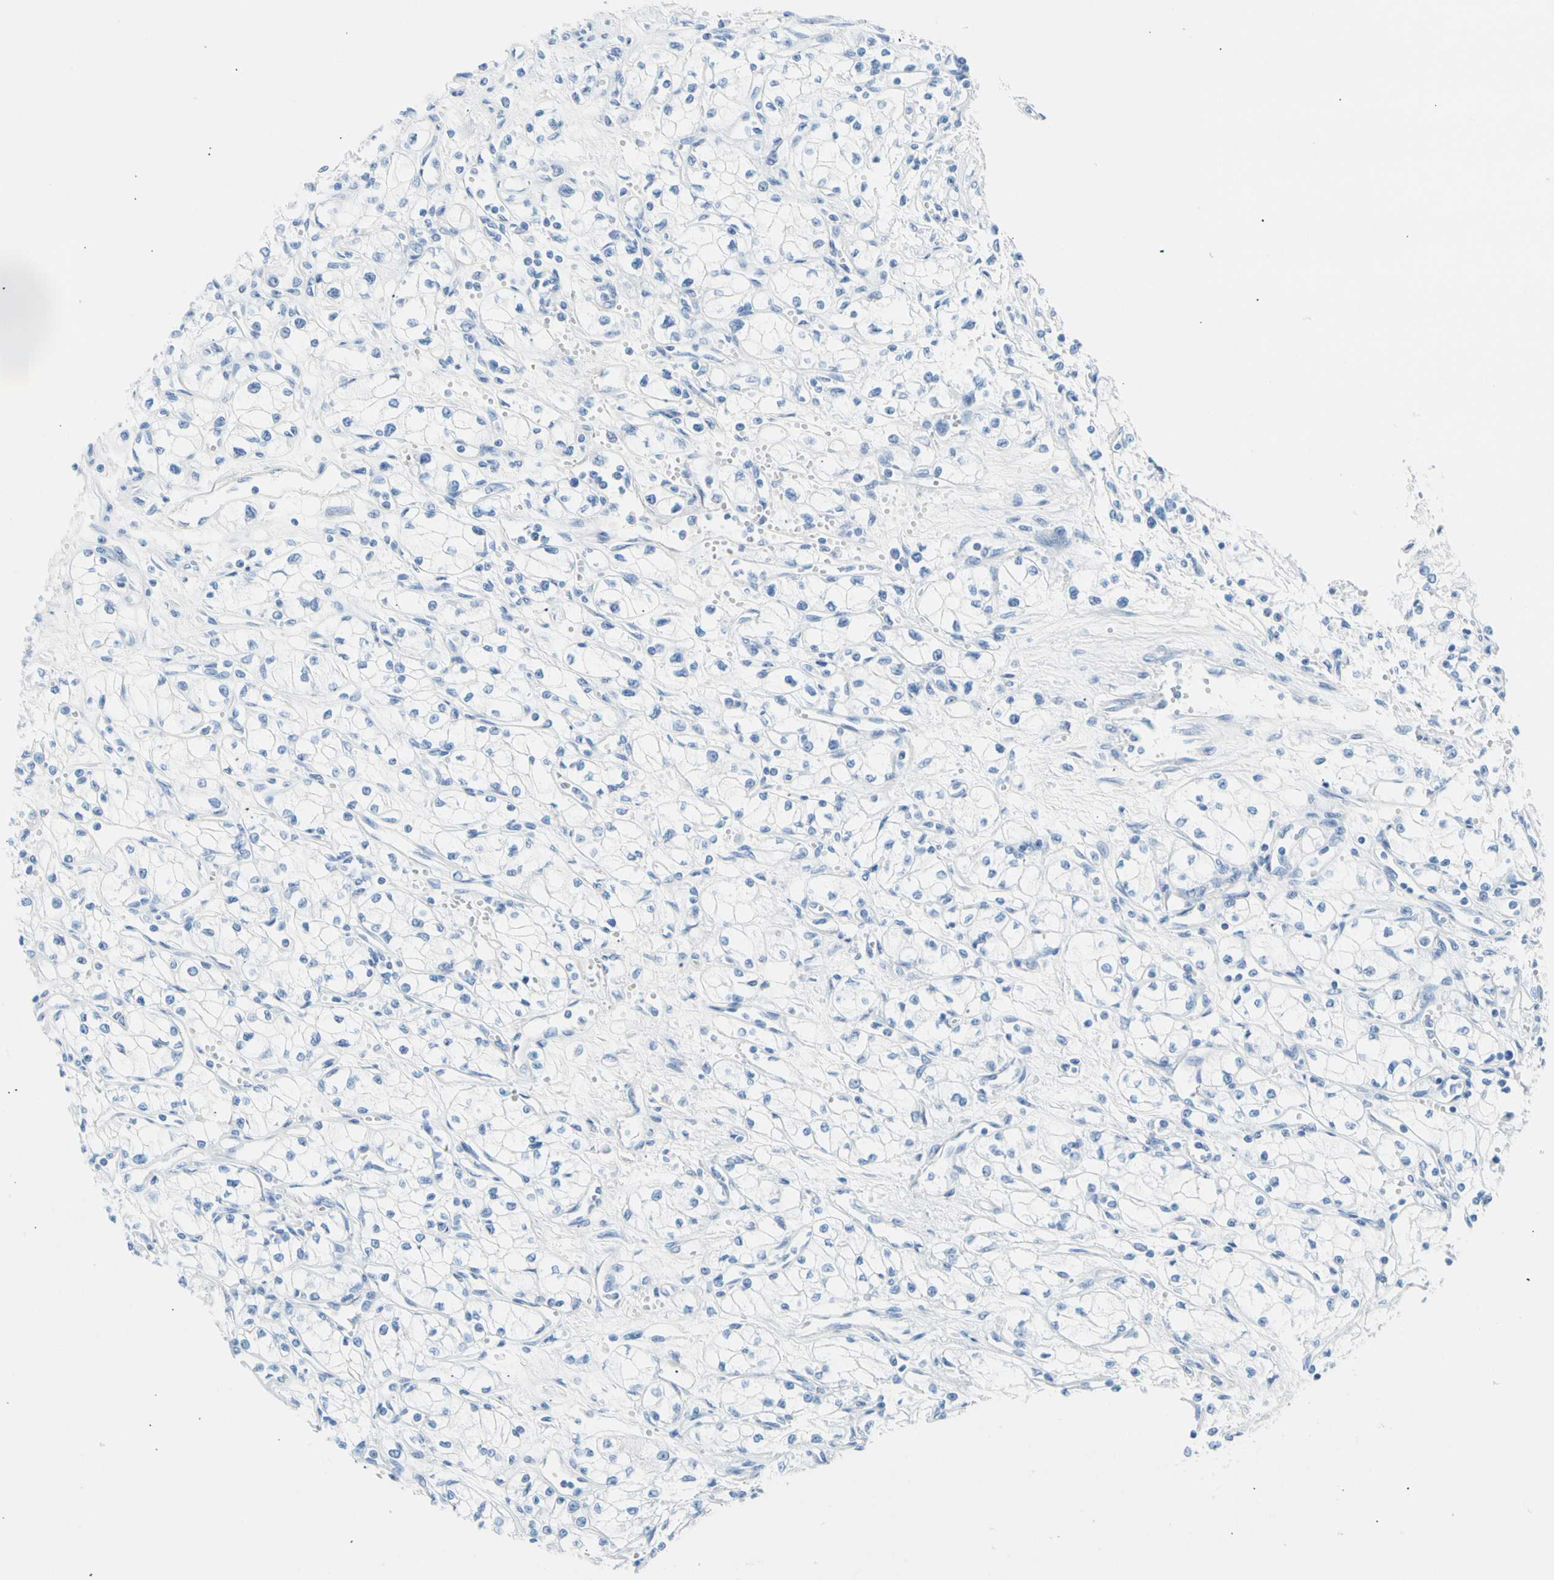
{"staining": {"intensity": "negative", "quantity": "none", "location": "none"}, "tissue": "renal cancer", "cell_type": "Tumor cells", "image_type": "cancer", "snomed": [{"axis": "morphology", "description": "Normal tissue, NOS"}, {"axis": "morphology", "description": "Adenocarcinoma, NOS"}, {"axis": "topography", "description": "Kidney"}], "caption": "This is a histopathology image of immunohistochemistry (IHC) staining of renal adenocarcinoma, which shows no positivity in tumor cells. (Stains: DAB IHC with hematoxylin counter stain, Microscopy: brightfield microscopy at high magnification).", "gene": "CEL", "patient": {"sex": "male", "age": 59}}